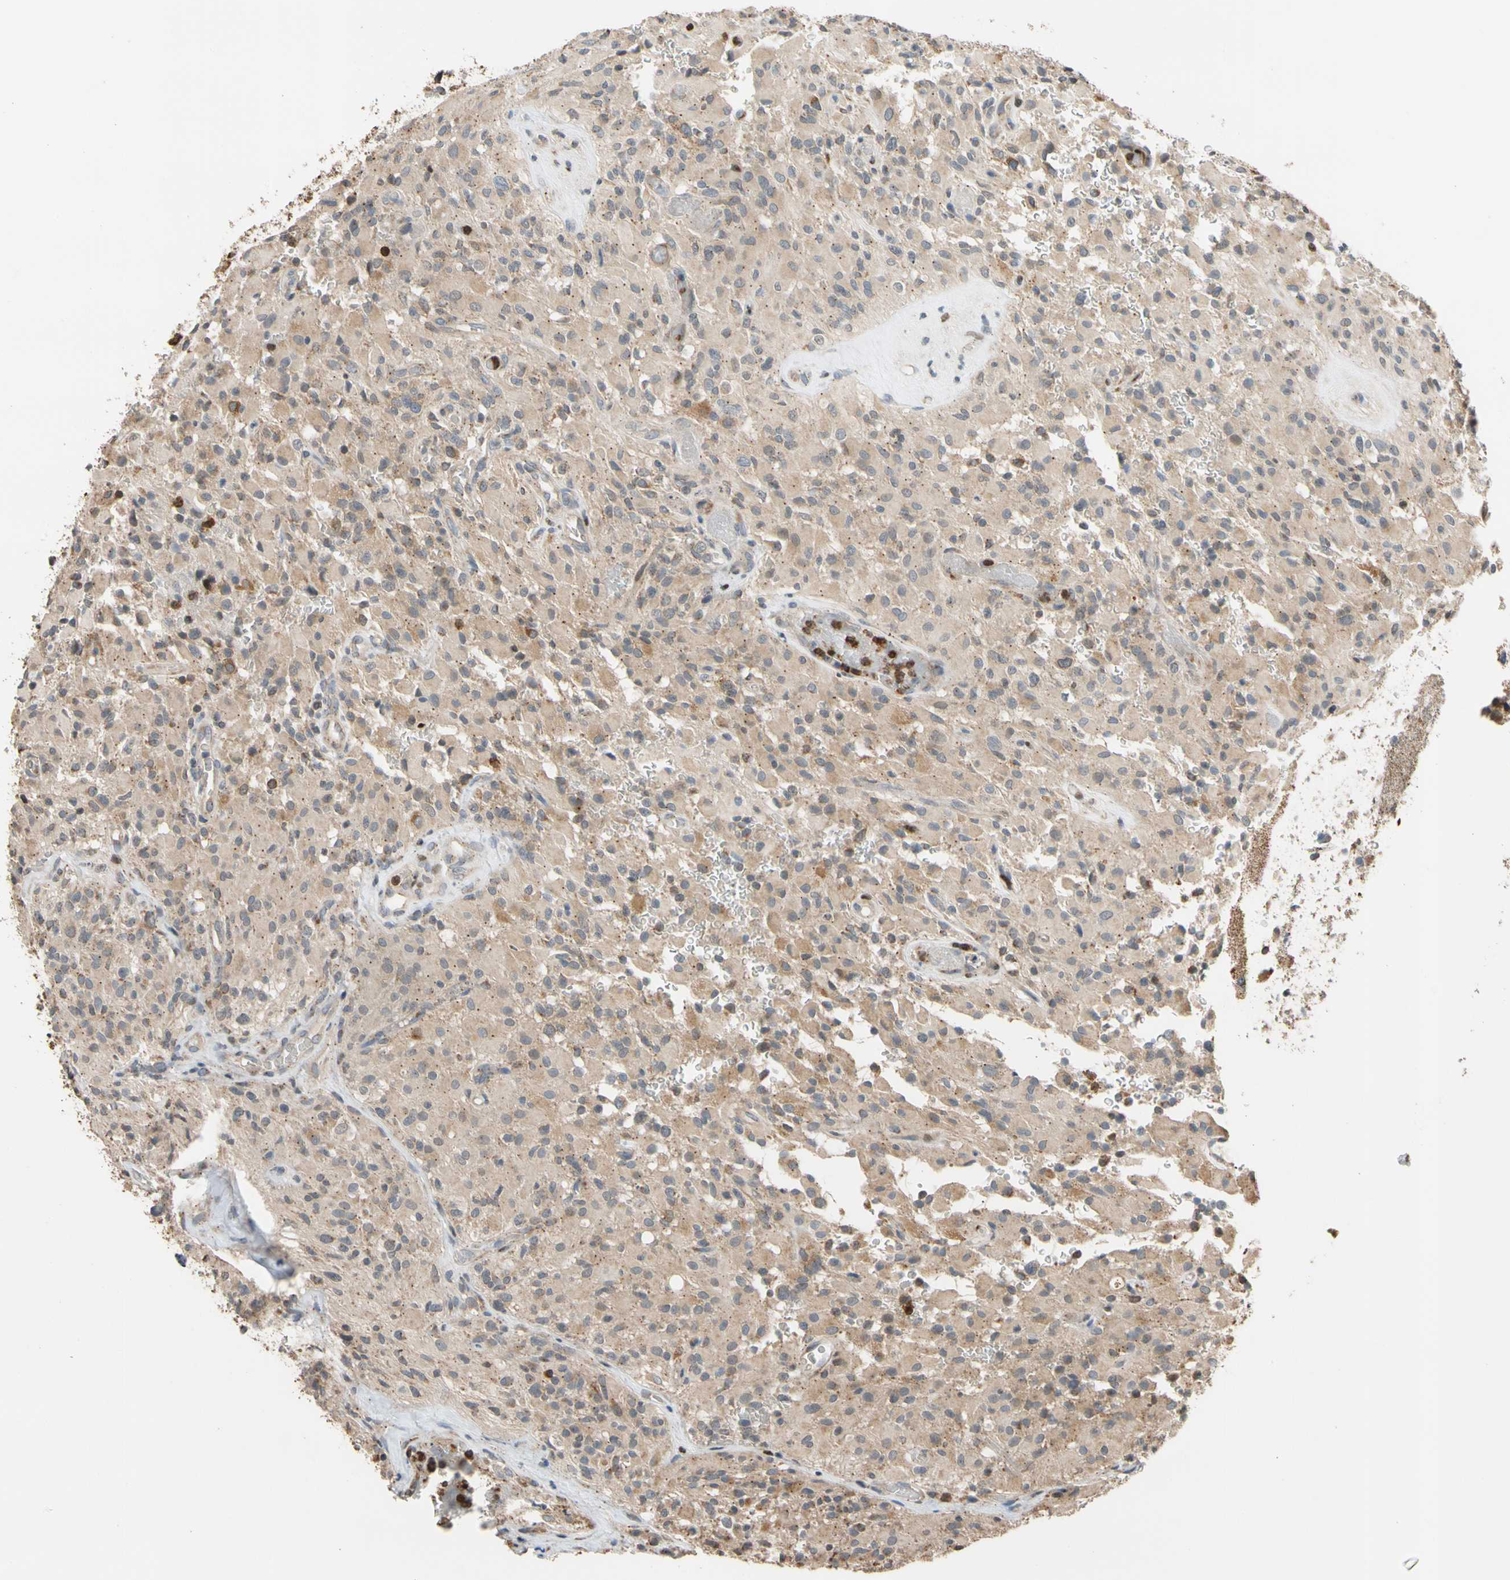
{"staining": {"intensity": "moderate", "quantity": "25%-75%", "location": "cytoplasmic/membranous"}, "tissue": "glioma", "cell_type": "Tumor cells", "image_type": "cancer", "snomed": [{"axis": "morphology", "description": "Glioma, malignant, High grade"}, {"axis": "topography", "description": "Brain"}], "caption": "Tumor cells reveal medium levels of moderate cytoplasmic/membranous positivity in about 25%-75% of cells in glioma. The staining is performed using DAB brown chromogen to label protein expression. The nuclei are counter-stained blue using hematoxylin.", "gene": "IP6K2", "patient": {"sex": "male", "age": 71}}